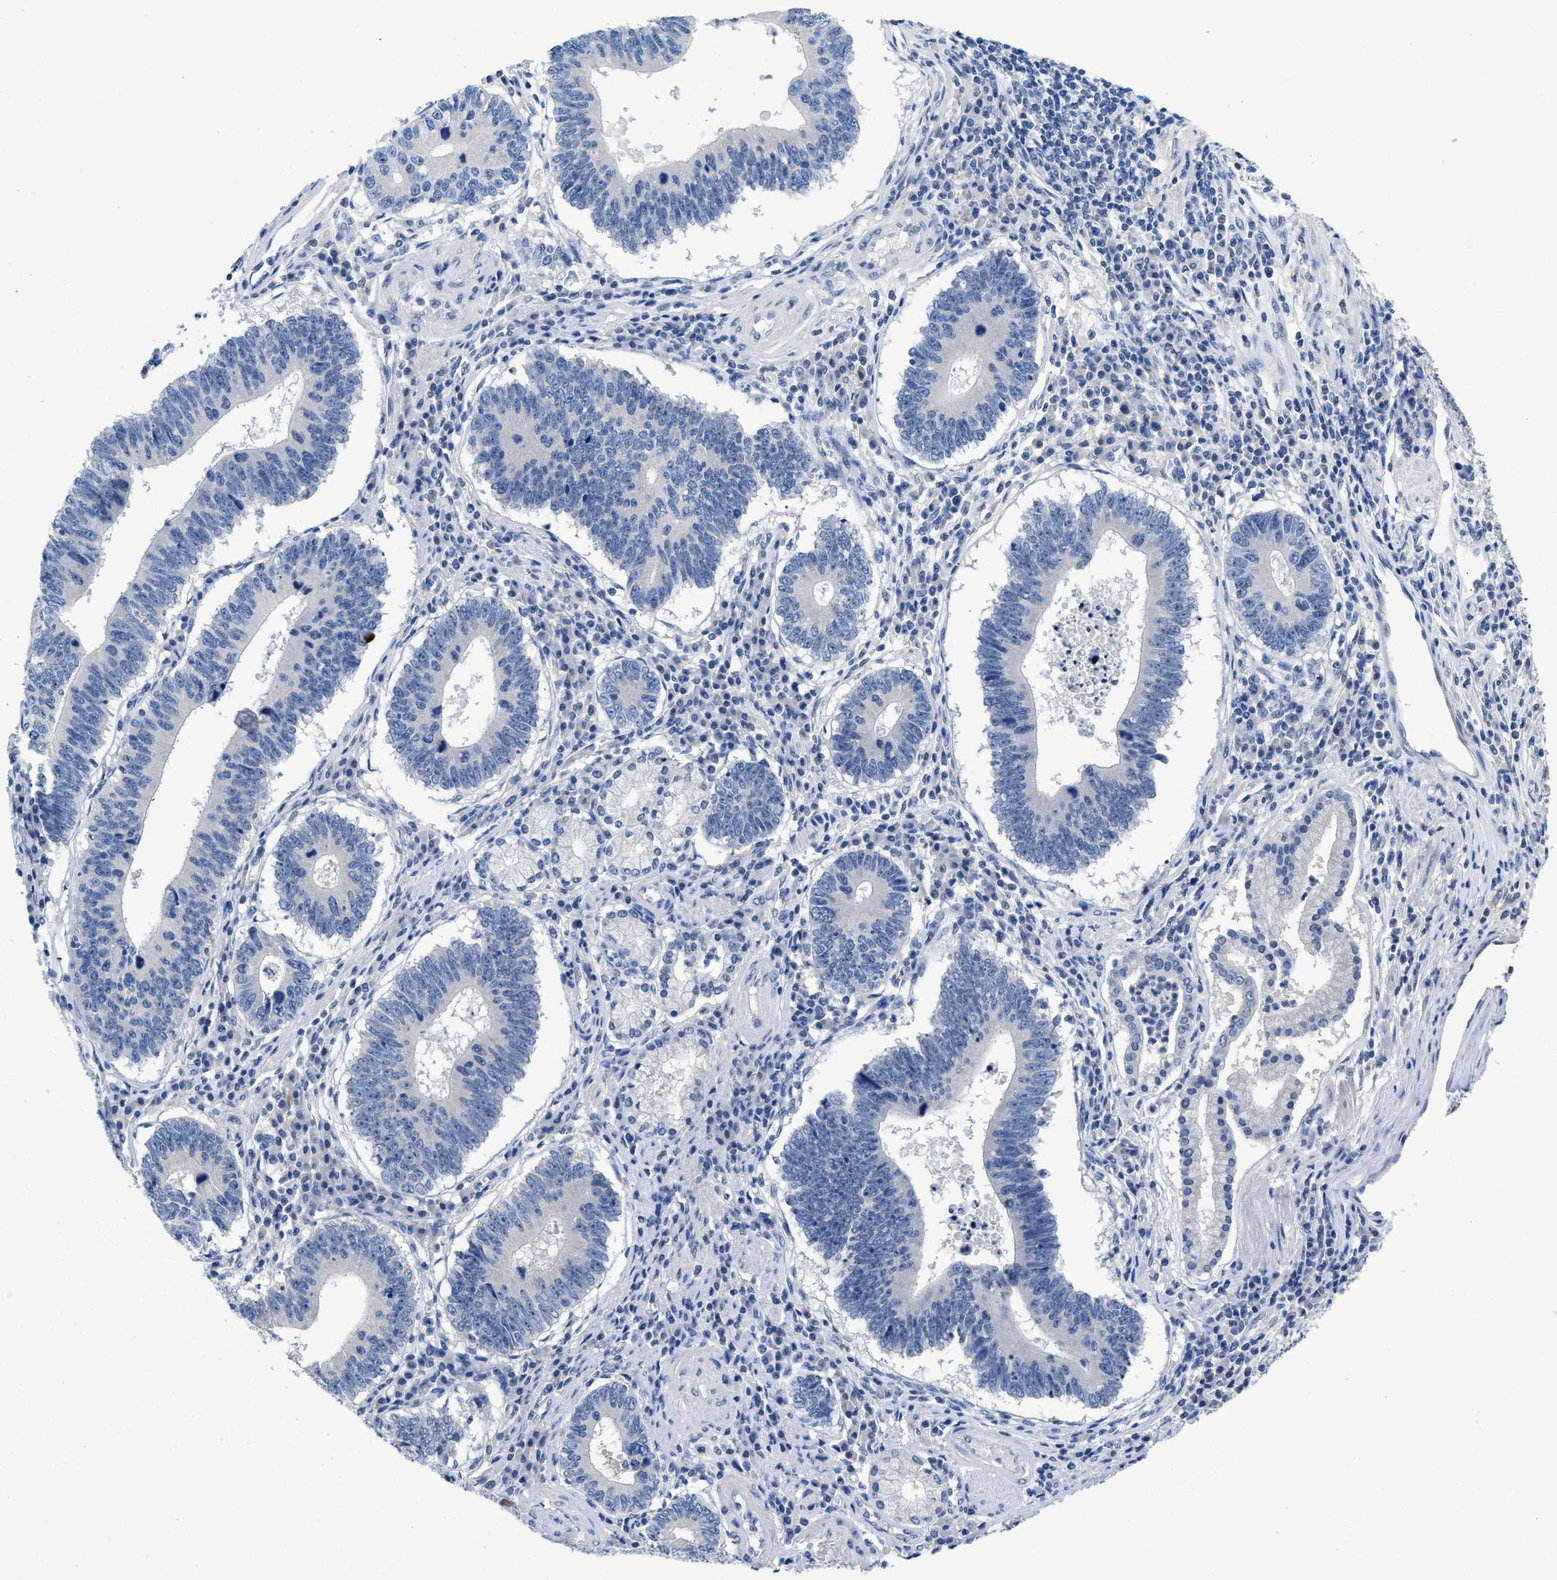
{"staining": {"intensity": "negative", "quantity": "none", "location": "none"}, "tissue": "stomach cancer", "cell_type": "Tumor cells", "image_type": "cancer", "snomed": [{"axis": "morphology", "description": "Adenocarcinoma, NOS"}, {"axis": "topography", "description": "Stomach"}], "caption": "IHC image of human adenocarcinoma (stomach) stained for a protein (brown), which reveals no staining in tumor cells. Nuclei are stained in blue.", "gene": "PYY", "patient": {"sex": "male", "age": 59}}